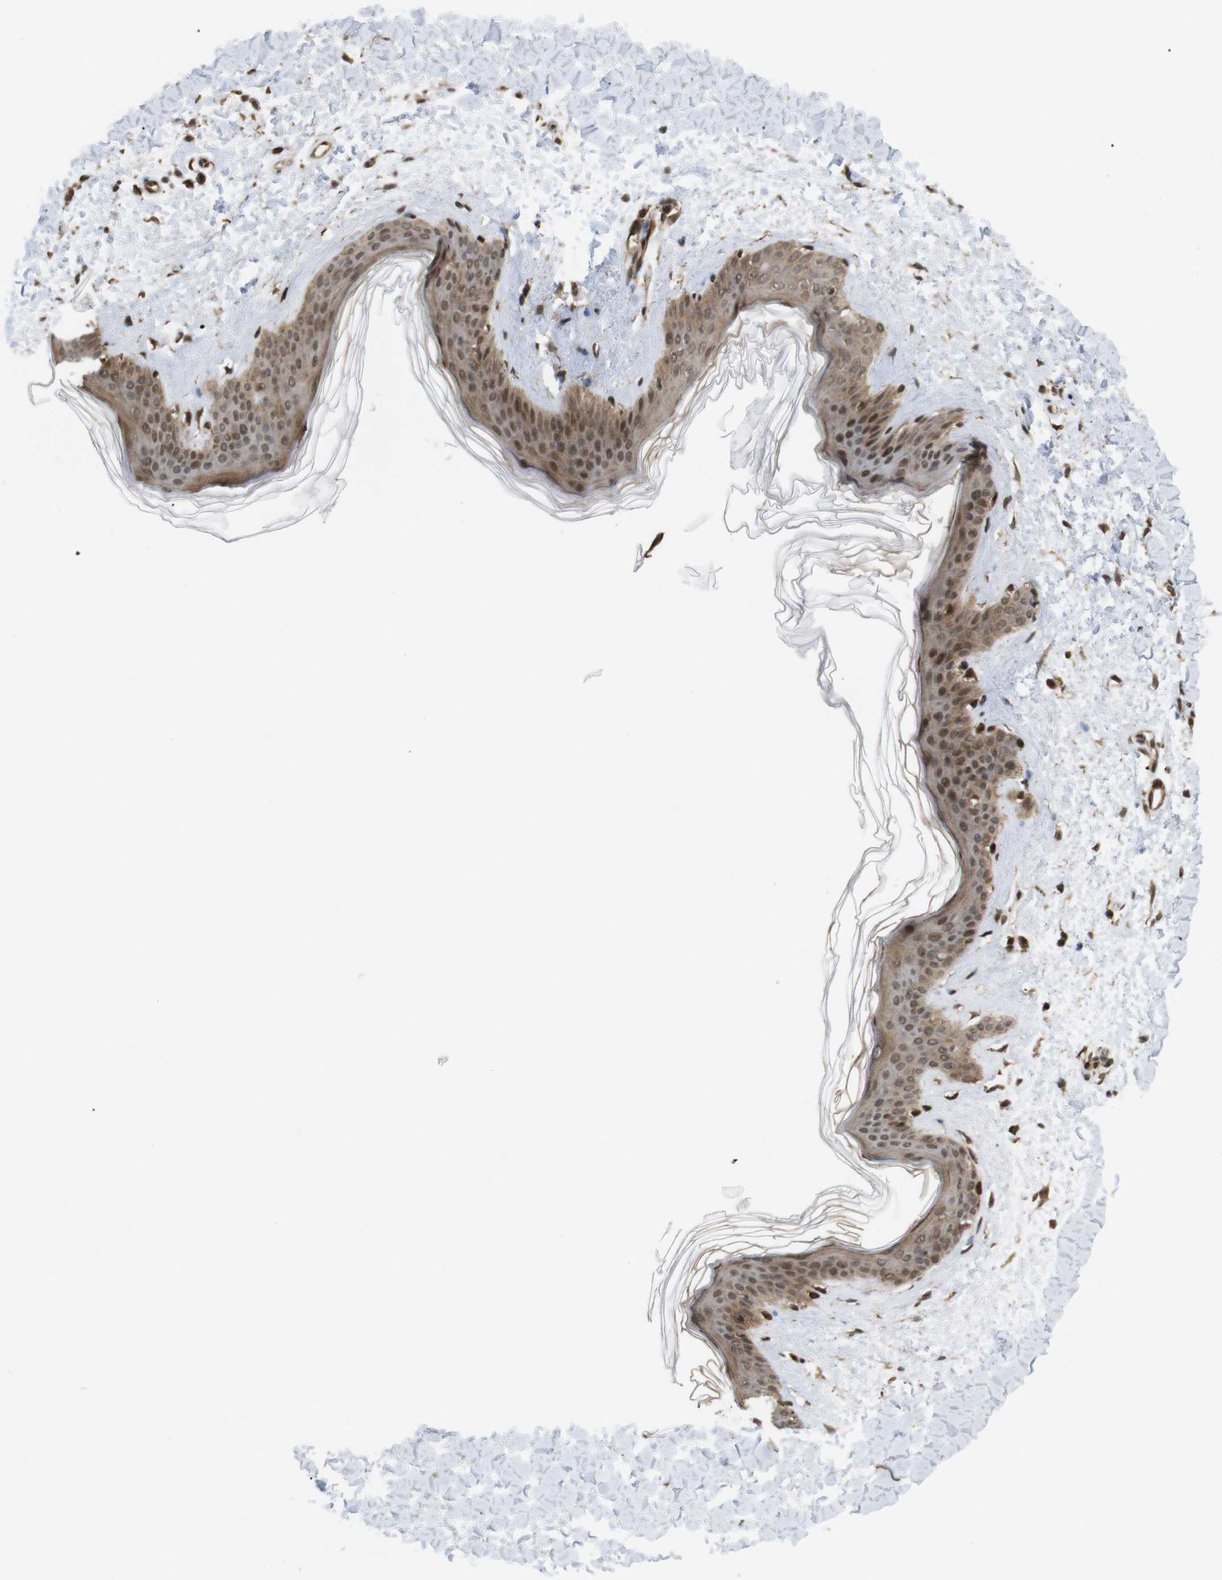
{"staining": {"intensity": "moderate", "quantity": ">75%", "location": "cytoplasmic/membranous,nuclear"}, "tissue": "skin", "cell_type": "Fibroblasts", "image_type": "normal", "snomed": [{"axis": "morphology", "description": "Normal tissue, NOS"}, {"axis": "topography", "description": "Skin"}], "caption": "Protein expression analysis of unremarkable human skin reveals moderate cytoplasmic/membranous,nuclear staining in approximately >75% of fibroblasts.", "gene": "SP2", "patient": {"sex": "female", "age": 41}}